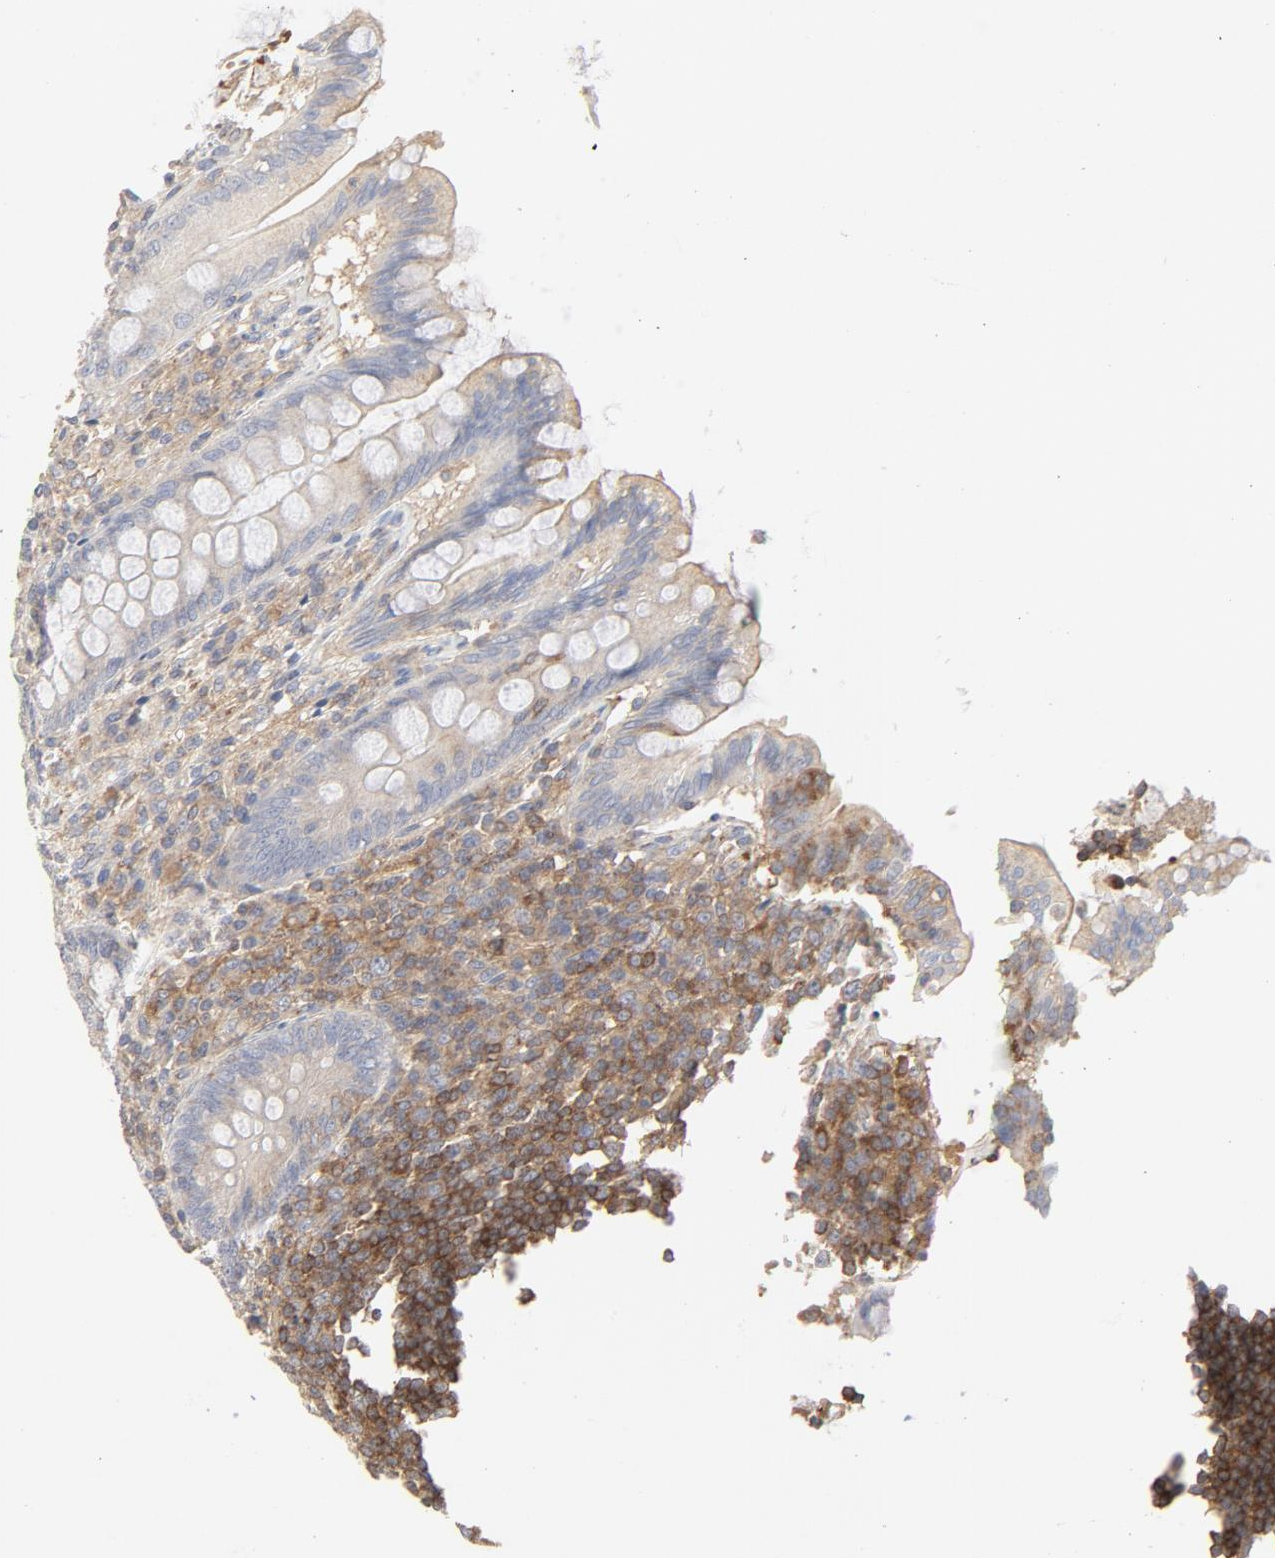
{"staining": {"intensity": "weak", "quantity": "25%-75%", "location": "cytoplasmic/membranous"}, "tissue": "appendix", "cell_type": "Glandular cells", "image_type": "normal", "snomed": [{"axis": "morphology", "description": "Normal tissue, NOS"}, {"axis": "topography", "description": "Appendix"}], "caption": "Appendix stained with immunohistochemistry demonstrates weak cytoplasmic/membranous staining in approximately 25%-75% of glandular cells. The staining is performed using DAB brown chromogen to label protein expression. The nuclei are counter-stained blue using hematoxylin.", "gene": "RABEP1", "patient": {"sex": "female", "age": 66}}